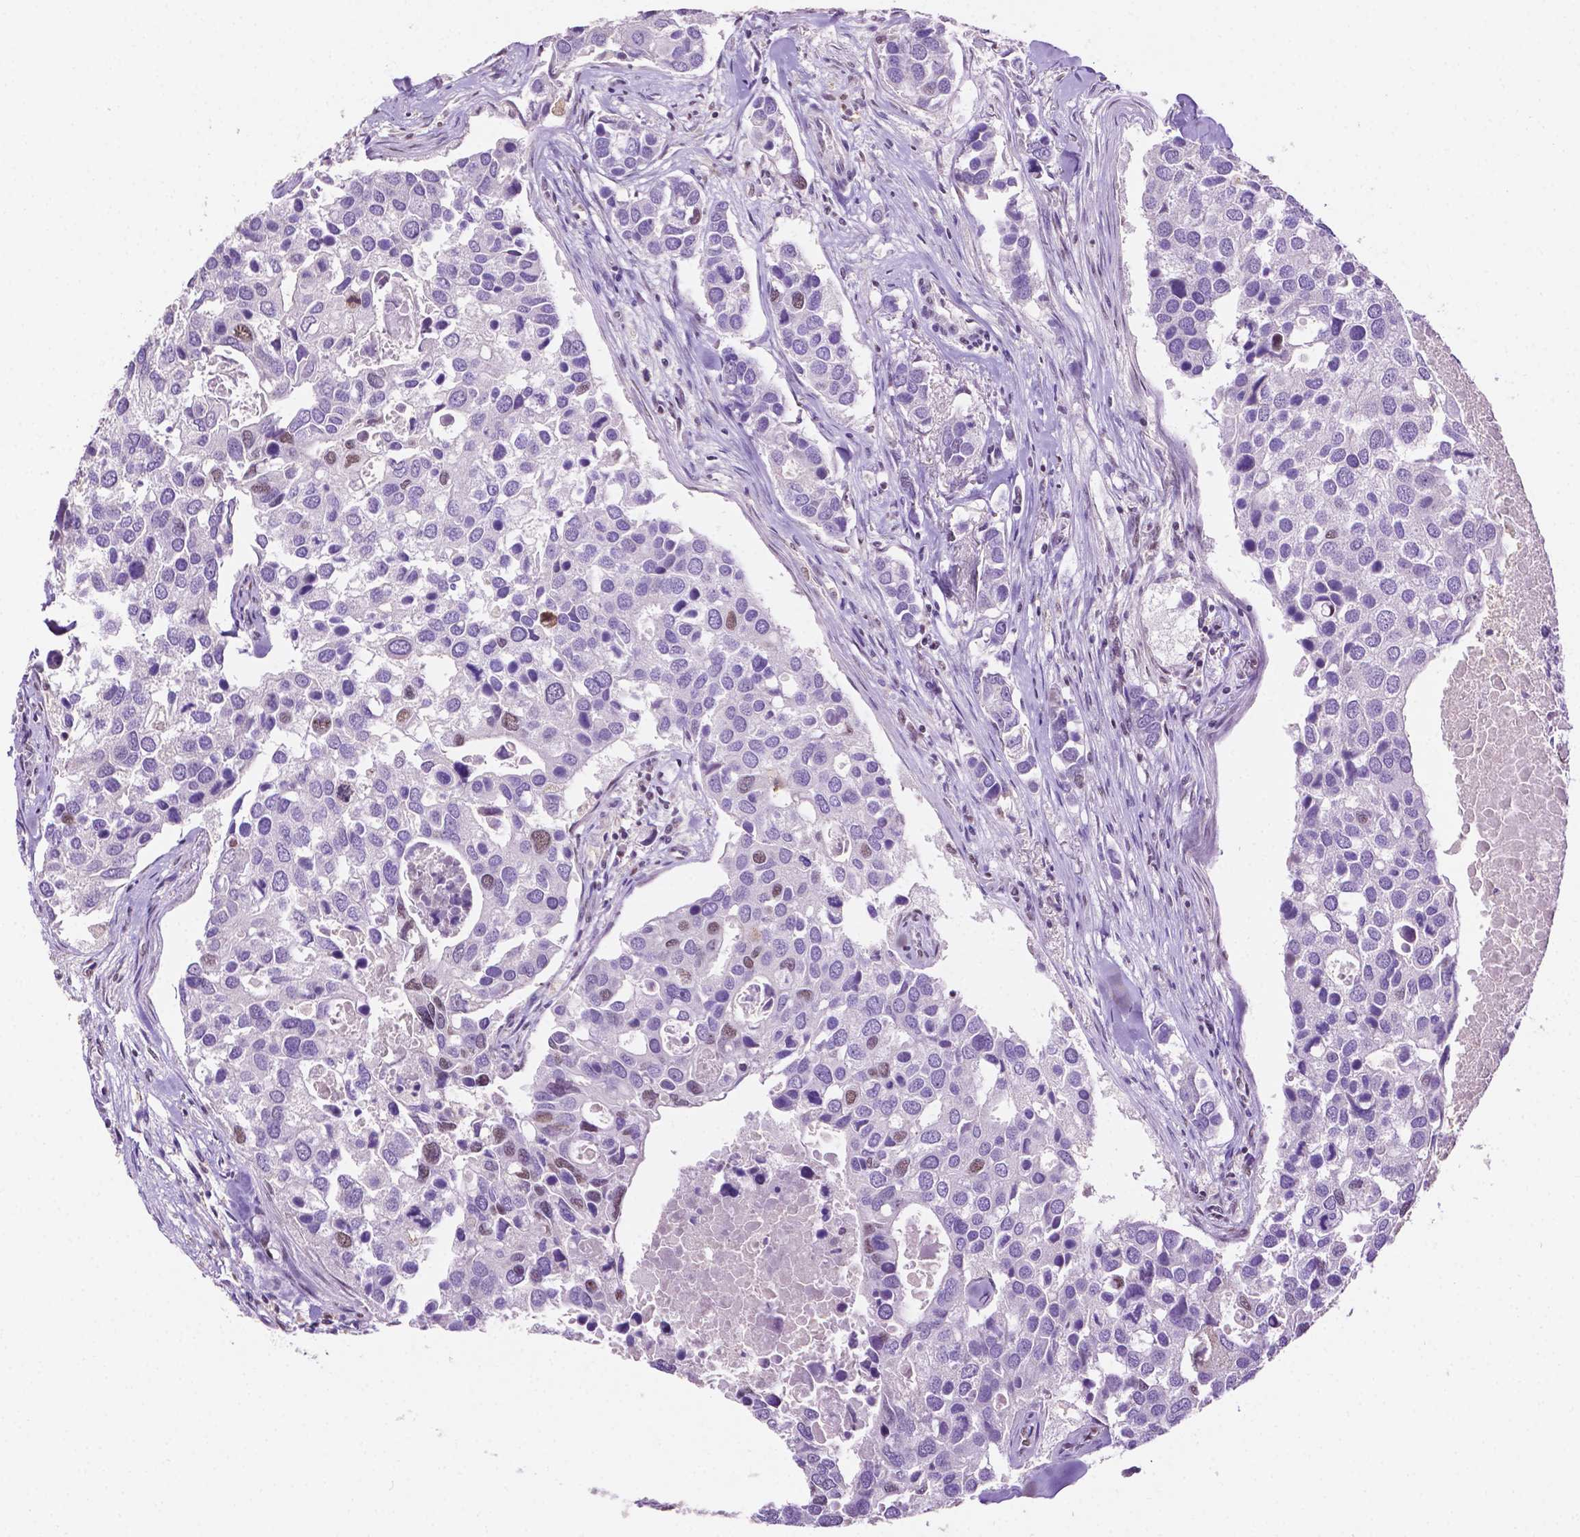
{"staining": {"intensity": "moderate", "quantity": "<25%", "location": "nuclear"}, "tissue": "breast cancer", "cell_type": "Tumor cells", "image_type": "cancer", "snomed": [{"axis": "morphology", "description": "Duct carcinoma"}, {"axis": "topography", "description": "Breast"}], "caption": "IHC image of human breast intraductal carcinoma stained for a protein (brown), which displays low levels of moderate nuclear staining in about <25% of tumor cells.", "gene": "PTPN6", "patient": {"sex": "female", "age": 83}}